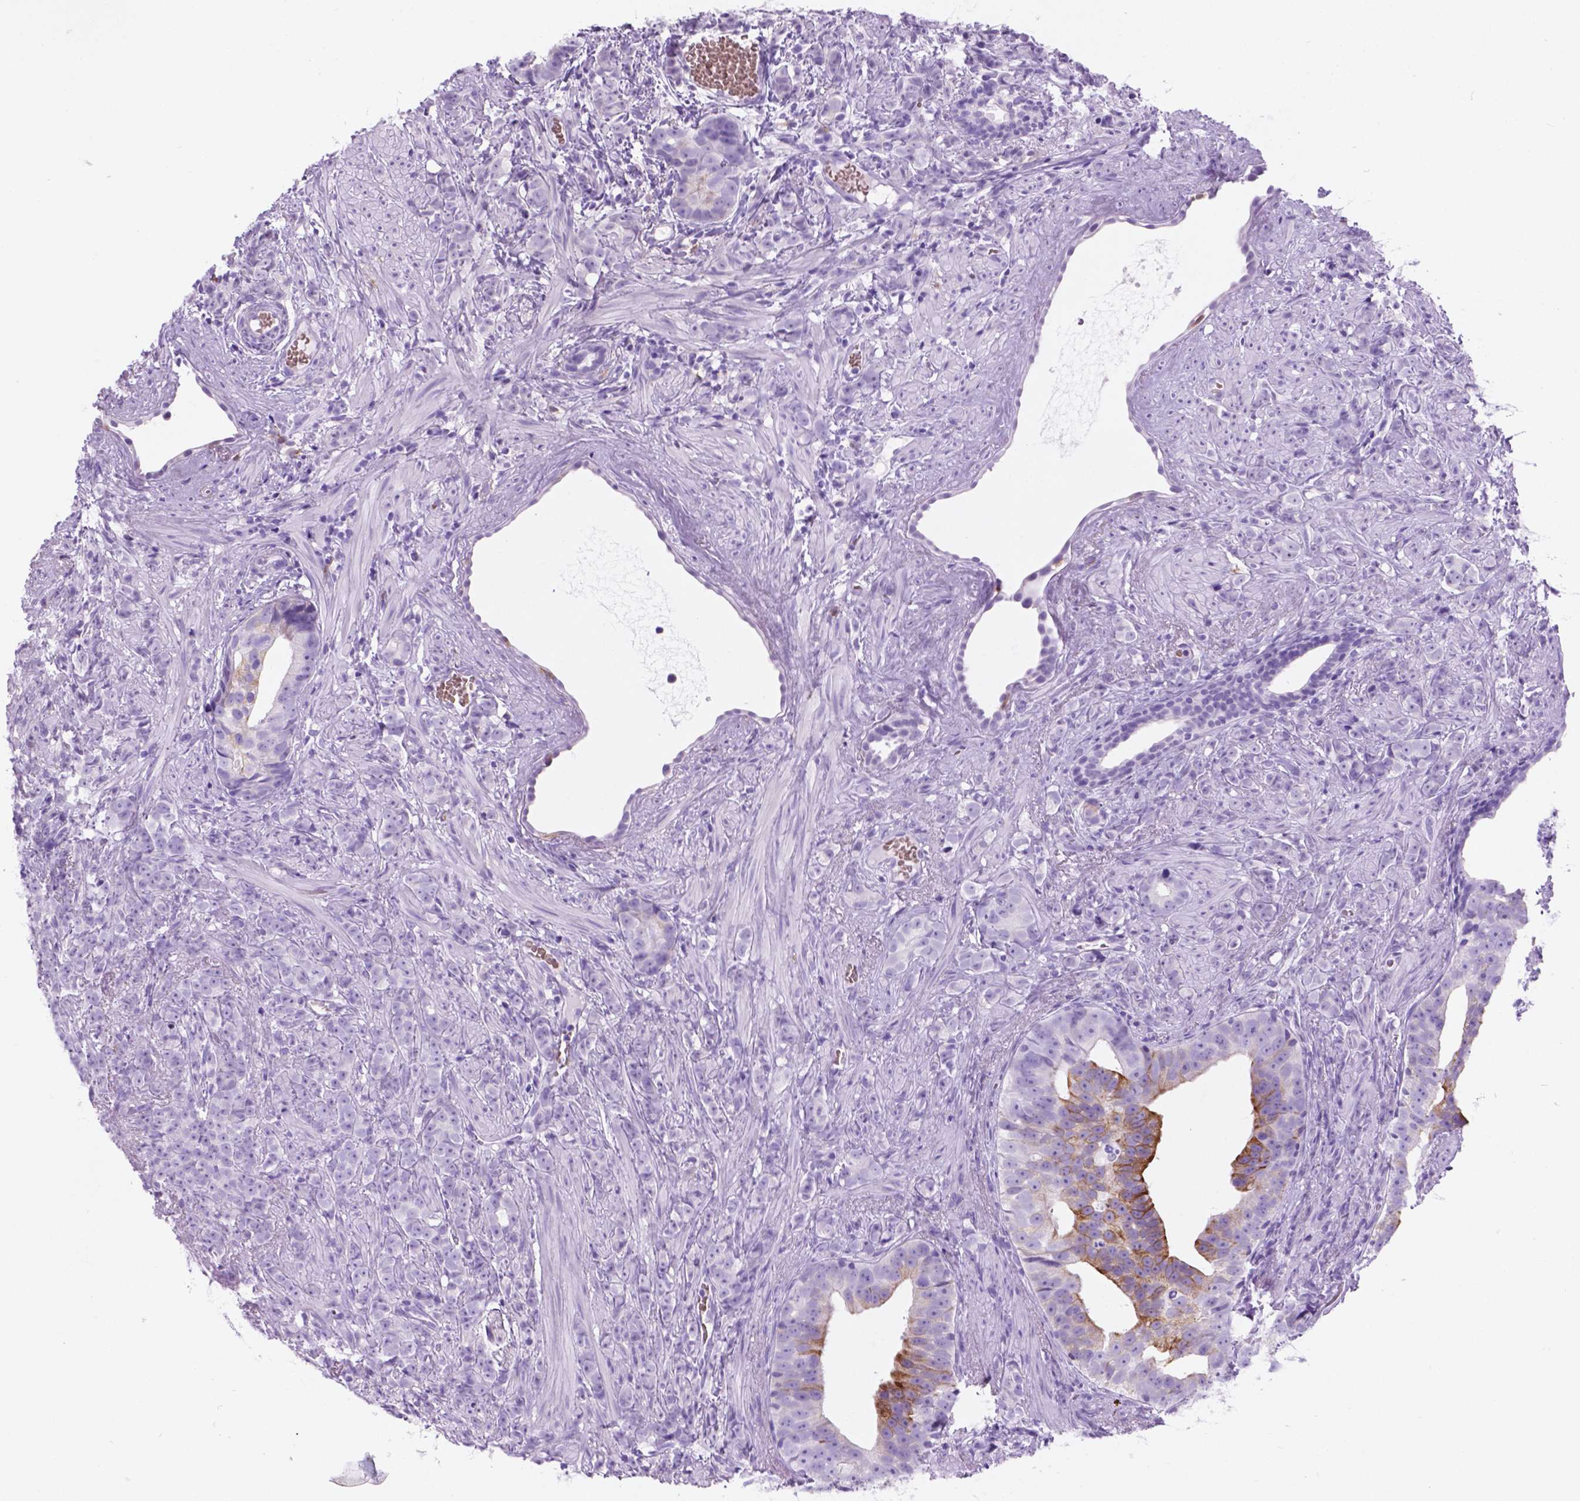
{"staining": {"intensity": "moderate", "quantity": "<25%", "location": "cytoplasmic/membranous"}, "tissue": "prostate cancer", "cell_type": "Tumor cells", "image_type": "cancer", "snomed": [{"axis": "morphology", "description": "Adenocarcinoma, High grade"}, {"axis": "topography", "description": "Prostate"}], "caption": "IHC of prostate adenocarcinoma (high-grade) displays low levels of moderate cytoplasmic/membranous staining in about <25% of tumor cells.", "gene": "GRIN2B", "patient": {"sex": "male", "age": 81}}